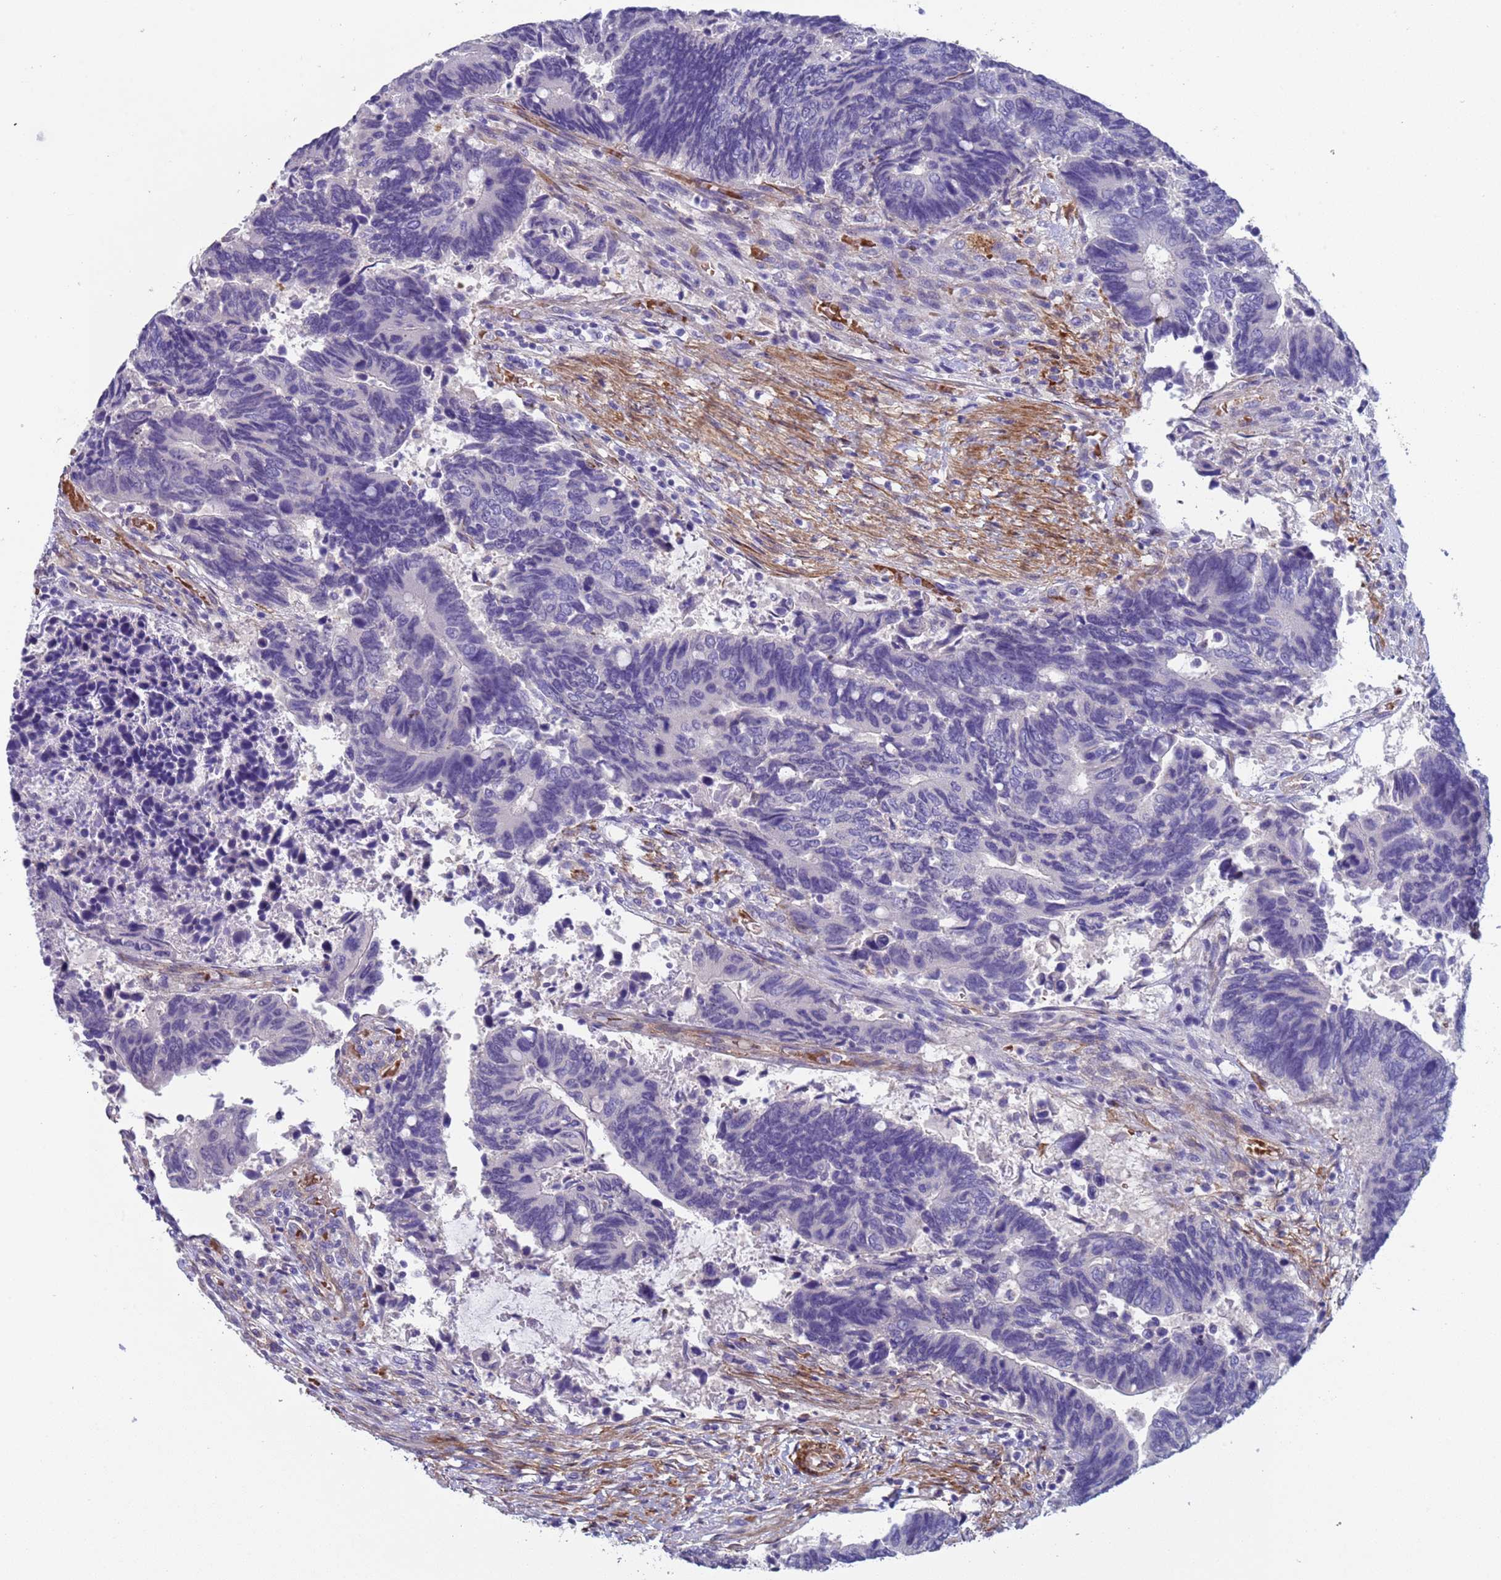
{"staining": {"intensity": "negative", "quantity": "none", "location": "none"}, "tissue": "colorectal cancer", "cell_type": "Tumor cells", "image_type": "cancer", "snomed": [{"axis": "morphology", "description": "Adenocarcinoma, NOS"}, {"axis": "topography", "description": "Colon"}], "caption": "Immunohistochemical staining of colorectal cancer (adenocarcinoma) demonstrates no significant staining in tumor cells. (DAB (3,3'-diaminobenzidine) immunohistochemistry with hematoxylin counter stain).", "gene": "KBTBD3", "patient": {"sex": "male", "age": 87}}